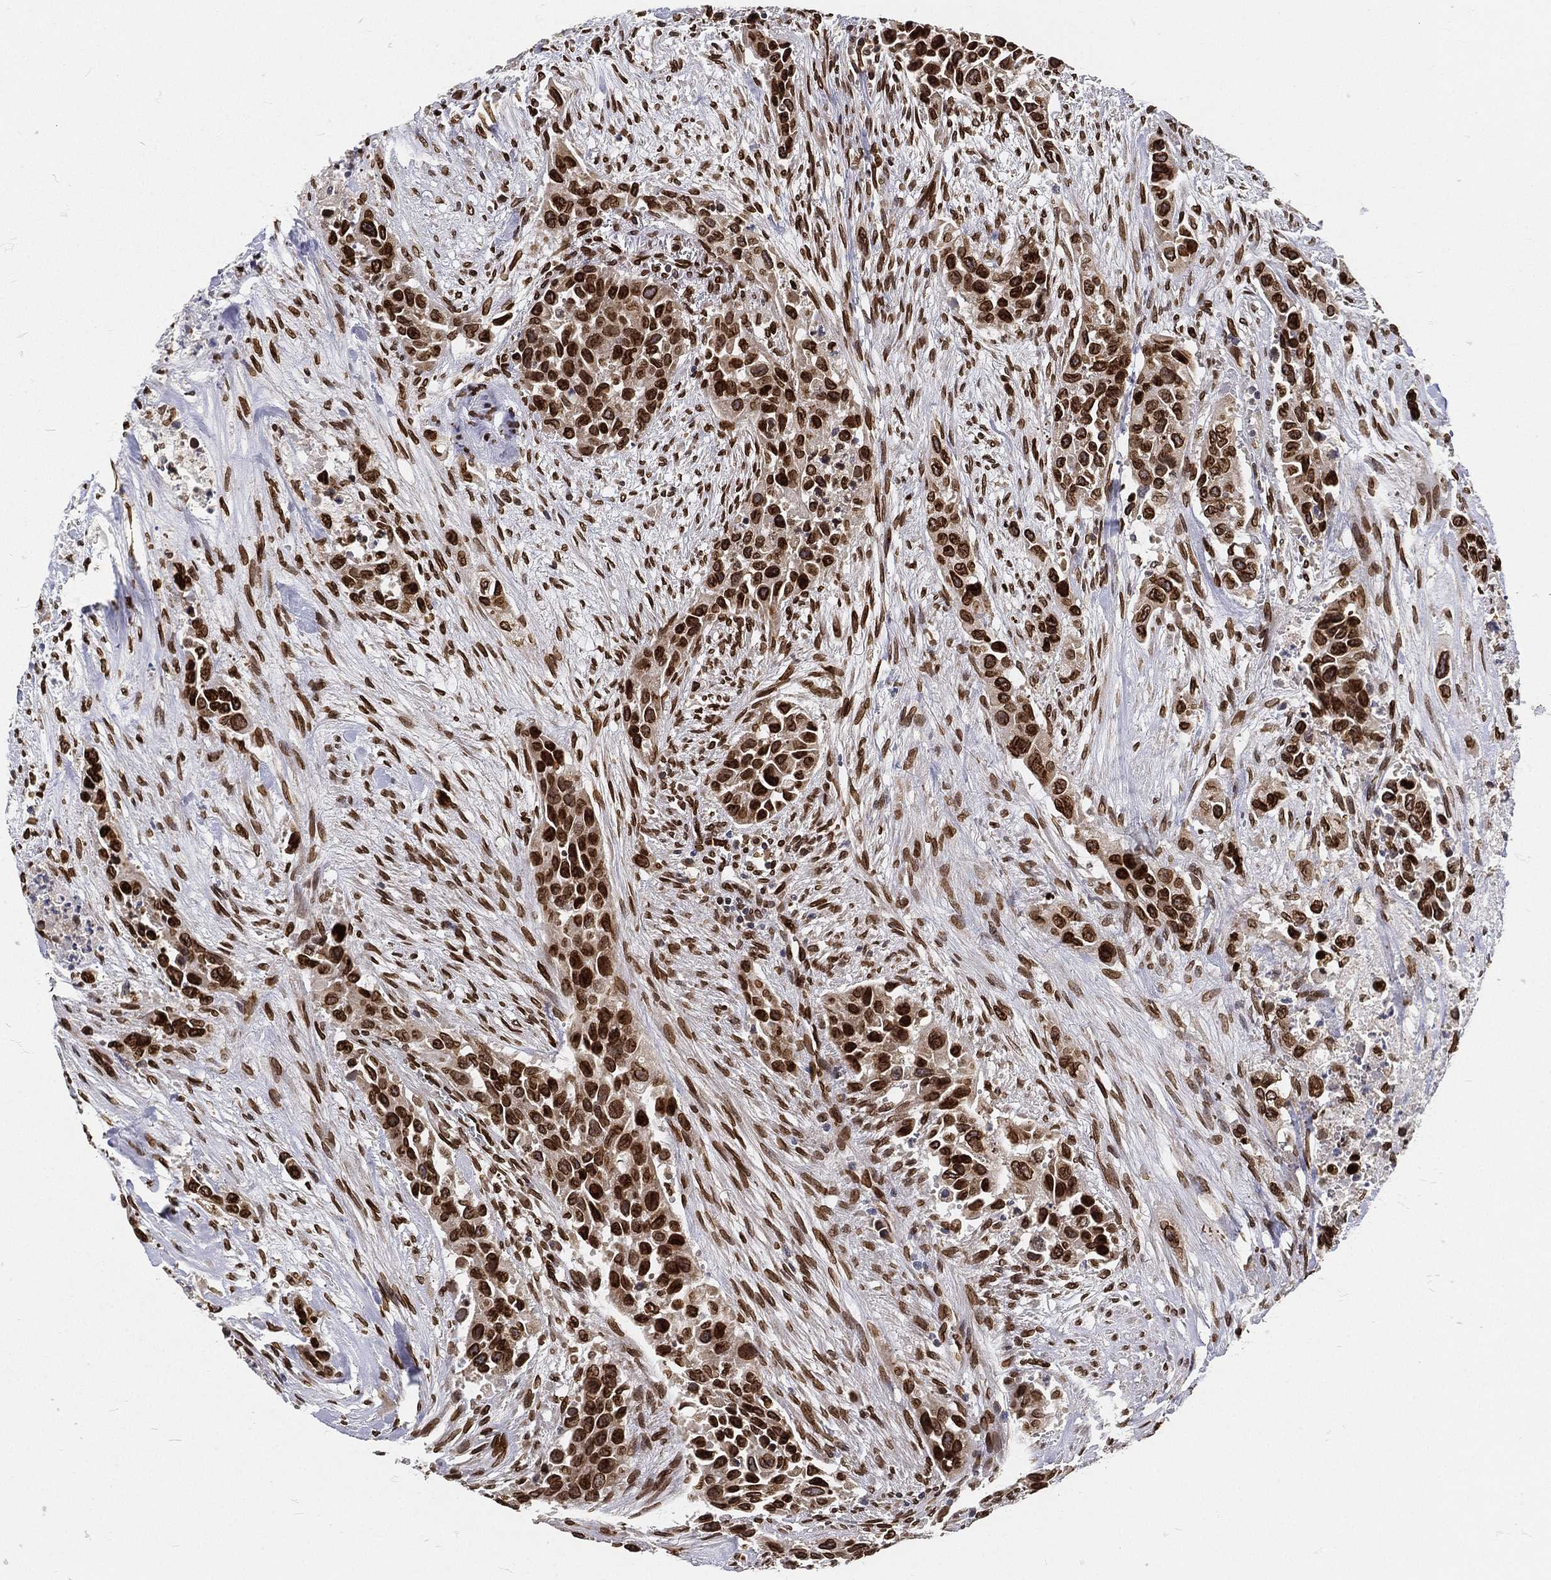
{"staining": {"intensity": "strong", "quantity": ">75%", "location": "cytoplasmic/membranous,nuclear"}, "tissue": "urothelial cancer", "cell_type": "Tumor cells", "image_type": "cancer", "snomed": [{"axis": "morphology", "description": "Urothelial carcinoma, High grade"}, {"axis": "topography", "description": "Urinary bladder"}], "caption": "Approximately >75% of tumor cells in urothelial cancer reveal strong cytoplasmic/membranous and nuclear protein staining as visualized by brown immunohistochemical staining.", "gene": "PALB2", "patient": {"sex": "female", "age": 73}}